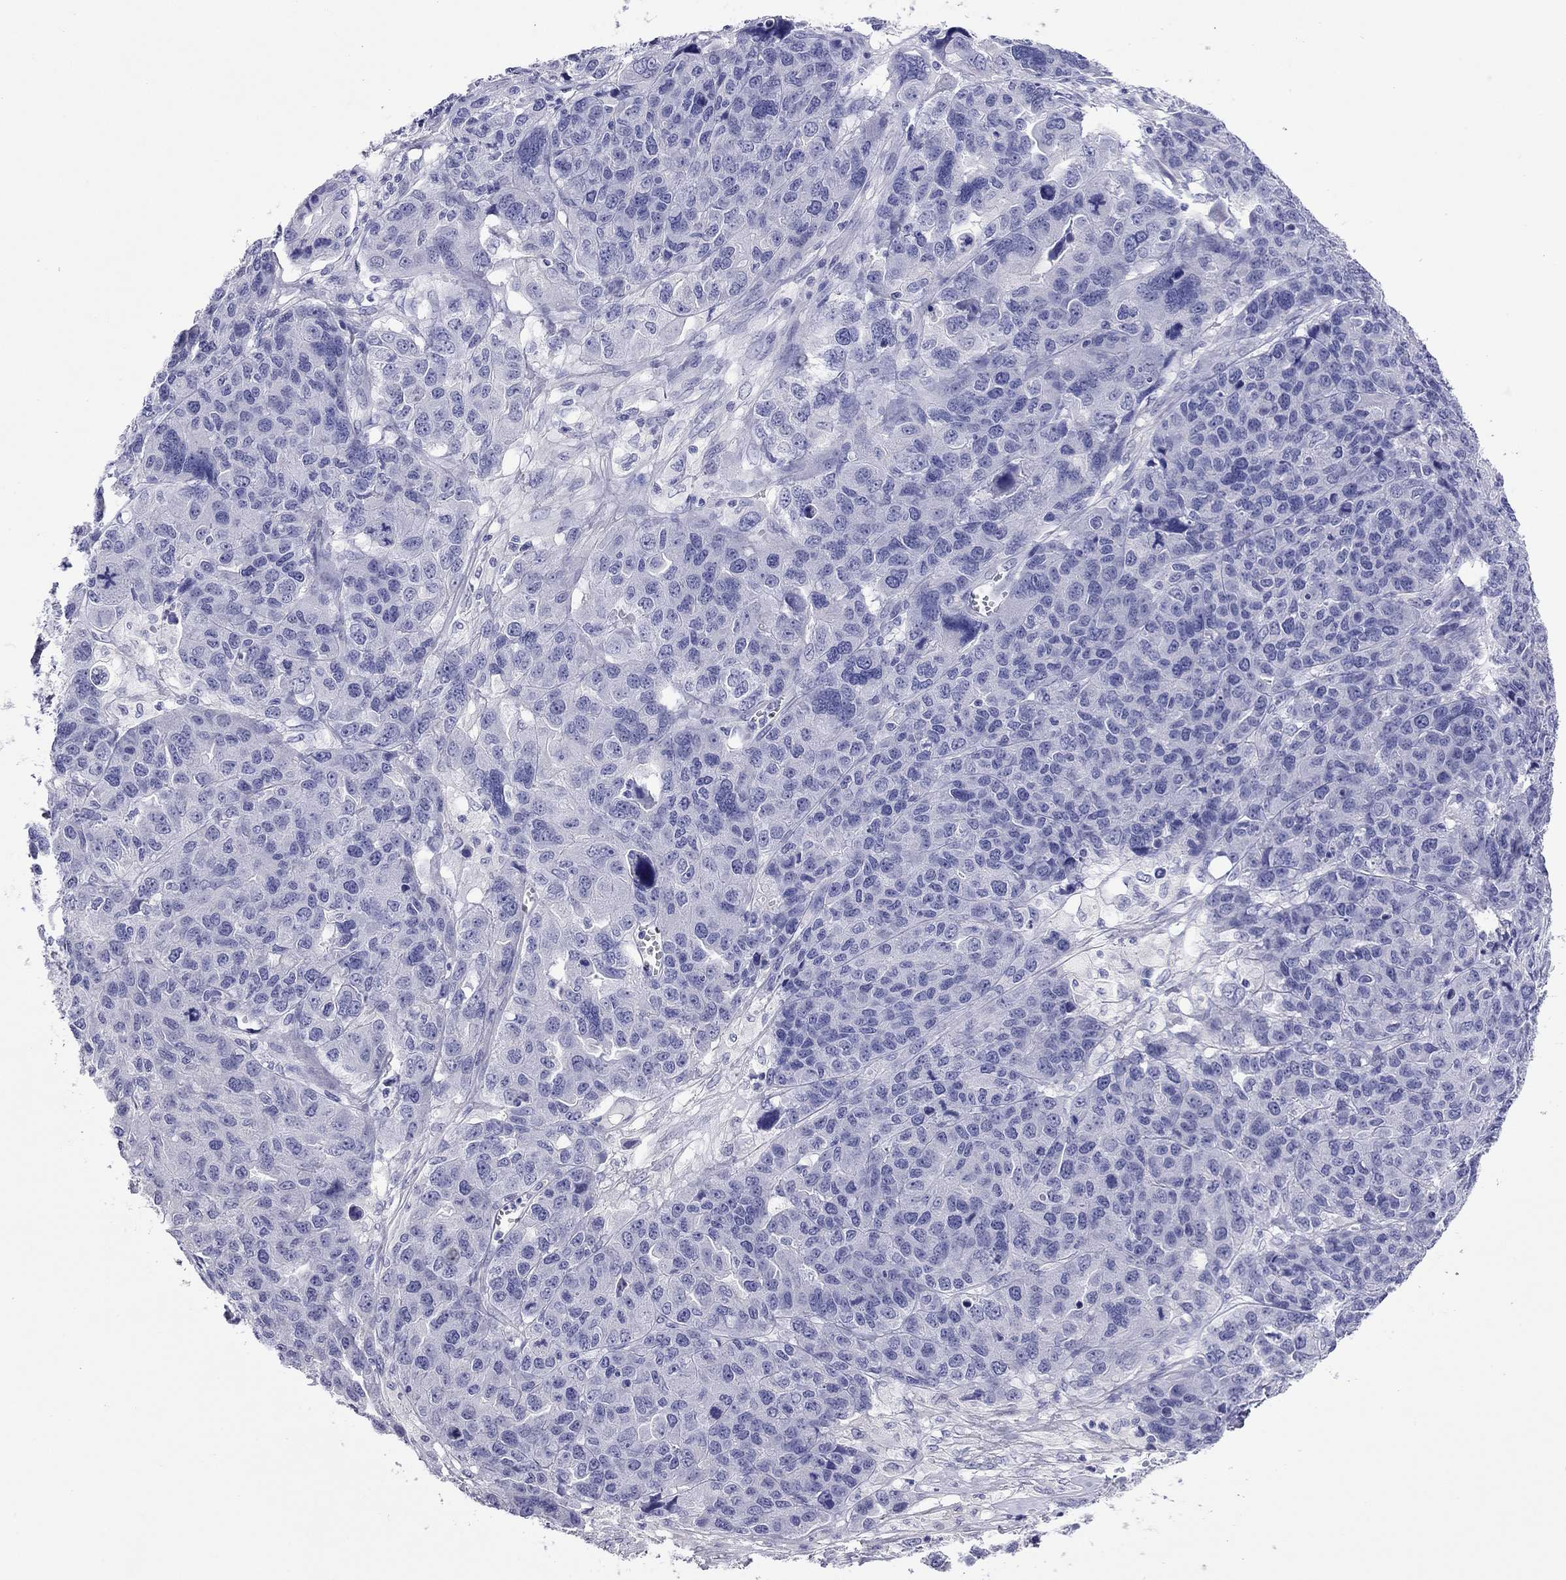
{"staining": {"intensity": "negative", "quantity": "none", "location": "none"}, "tissue": "ovarian cancer", "cell_type": "Tumor cells", "image_type": "cancer", "snomed": [{"axis": "morphology", "description": "Cystadenocarcinoma, serous, NOS"}, {"axis": "topography", "description": "Ovary"}], "caption": "Immunohistochemistry photomicrograph of human ovarian cancer stained for a protein (brown), which displays no staining in tumor cells. (DAB (3,3'-diaminobenzidine) immunohistochemistry (IHC) visualized using brightfield microscopy, high magnification).", "gene": "KIAA2012", "patient": {"sex": "female", "age": 87}}